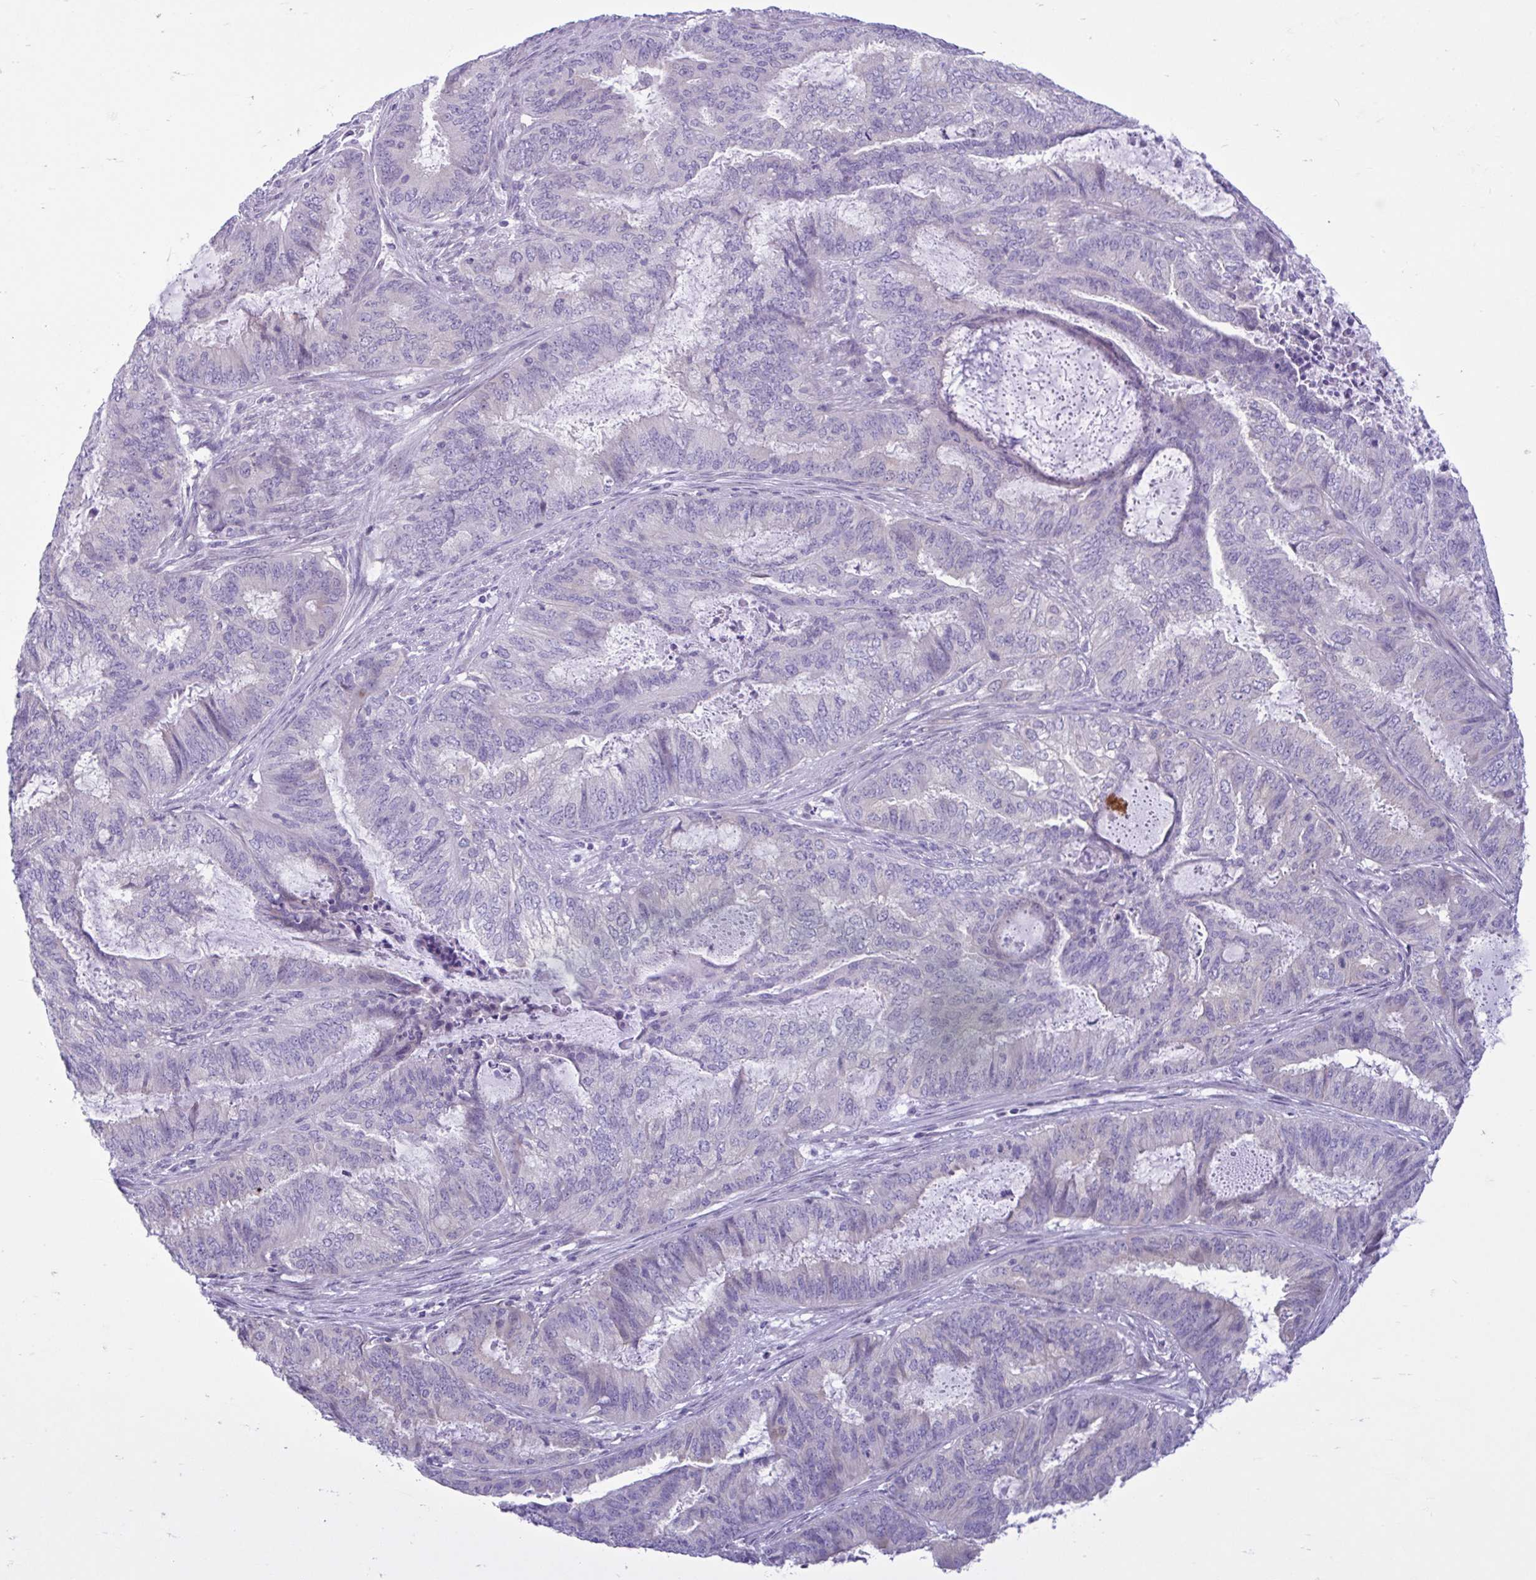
{"staining": {"intensity": "negative", "quantity": "none", "location": "none"}, "tissue": "endometrial cancer", "cell_type": "Tumor cells", "image_type": "cancer", "snomed": [{"axis": "morphology", "description": "Adenocarcinoma, NOS"}, {"axis": "topography", "description": "Endometrium"}], "caption": "A photomicrograph of adenocarcinoma (endometrial) stained for a protein shows no brown staining in tumor cells.", "gene": "FAM153A", "patient": {"sex": "female", "age": 51}}